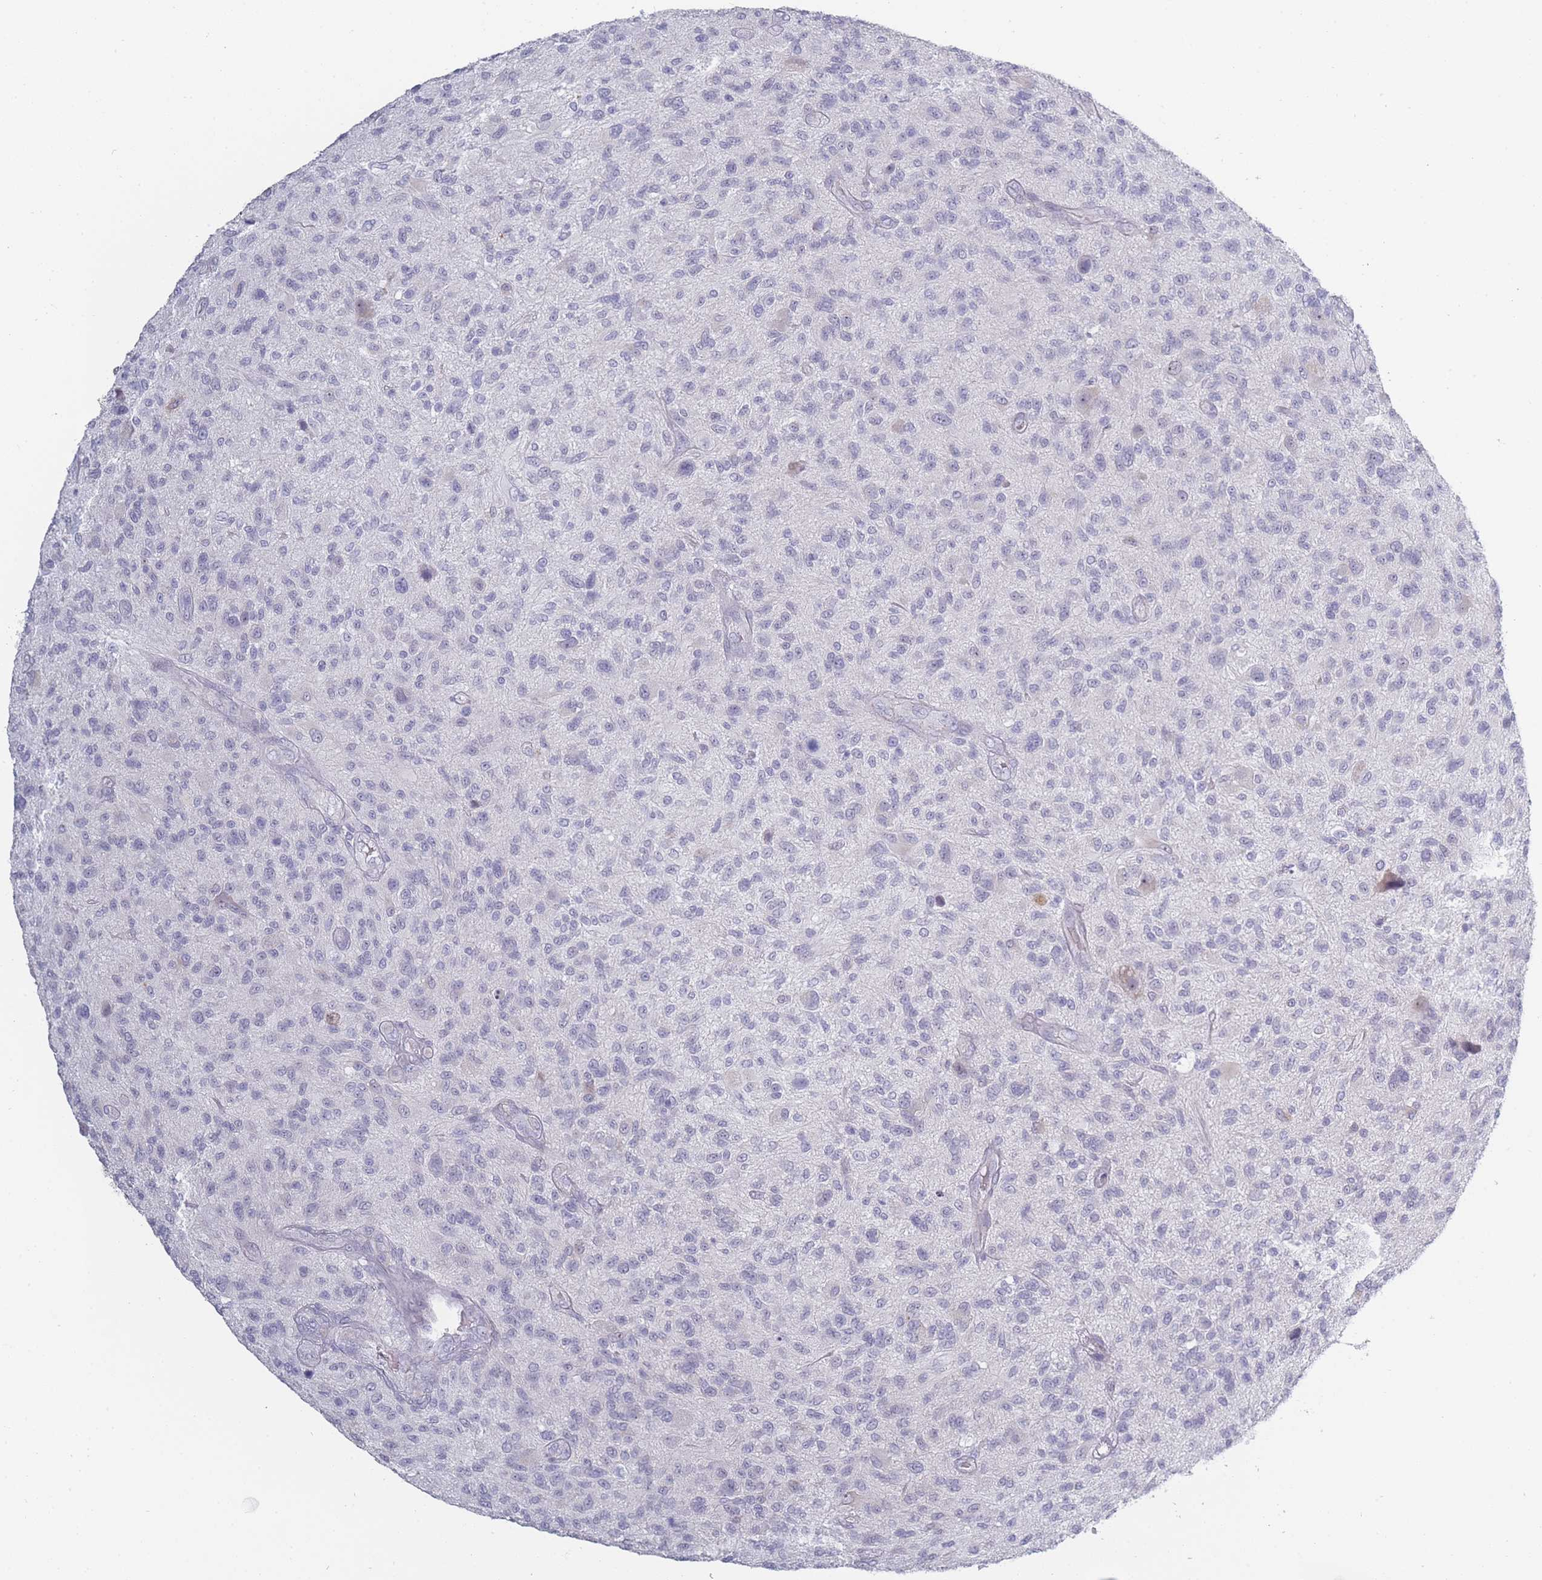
{"staining": {"intensity": "negative", "quantity": "none", "location": "none"}, "tissue": "glioma", "cell_type": "Tumor cells", "image_type": "cancer", "snomed": [{"axis": "morphology", "description": "Glioma, malignant, High grade"}, {"axis": "topography", "description": "Brain"}], "caption": "The photomicrograph reveals no significant staining in tumor cells of malignant high-grade glioma.", "gene": "ROS1", "patient": {"sex": "male", "age": 47}}